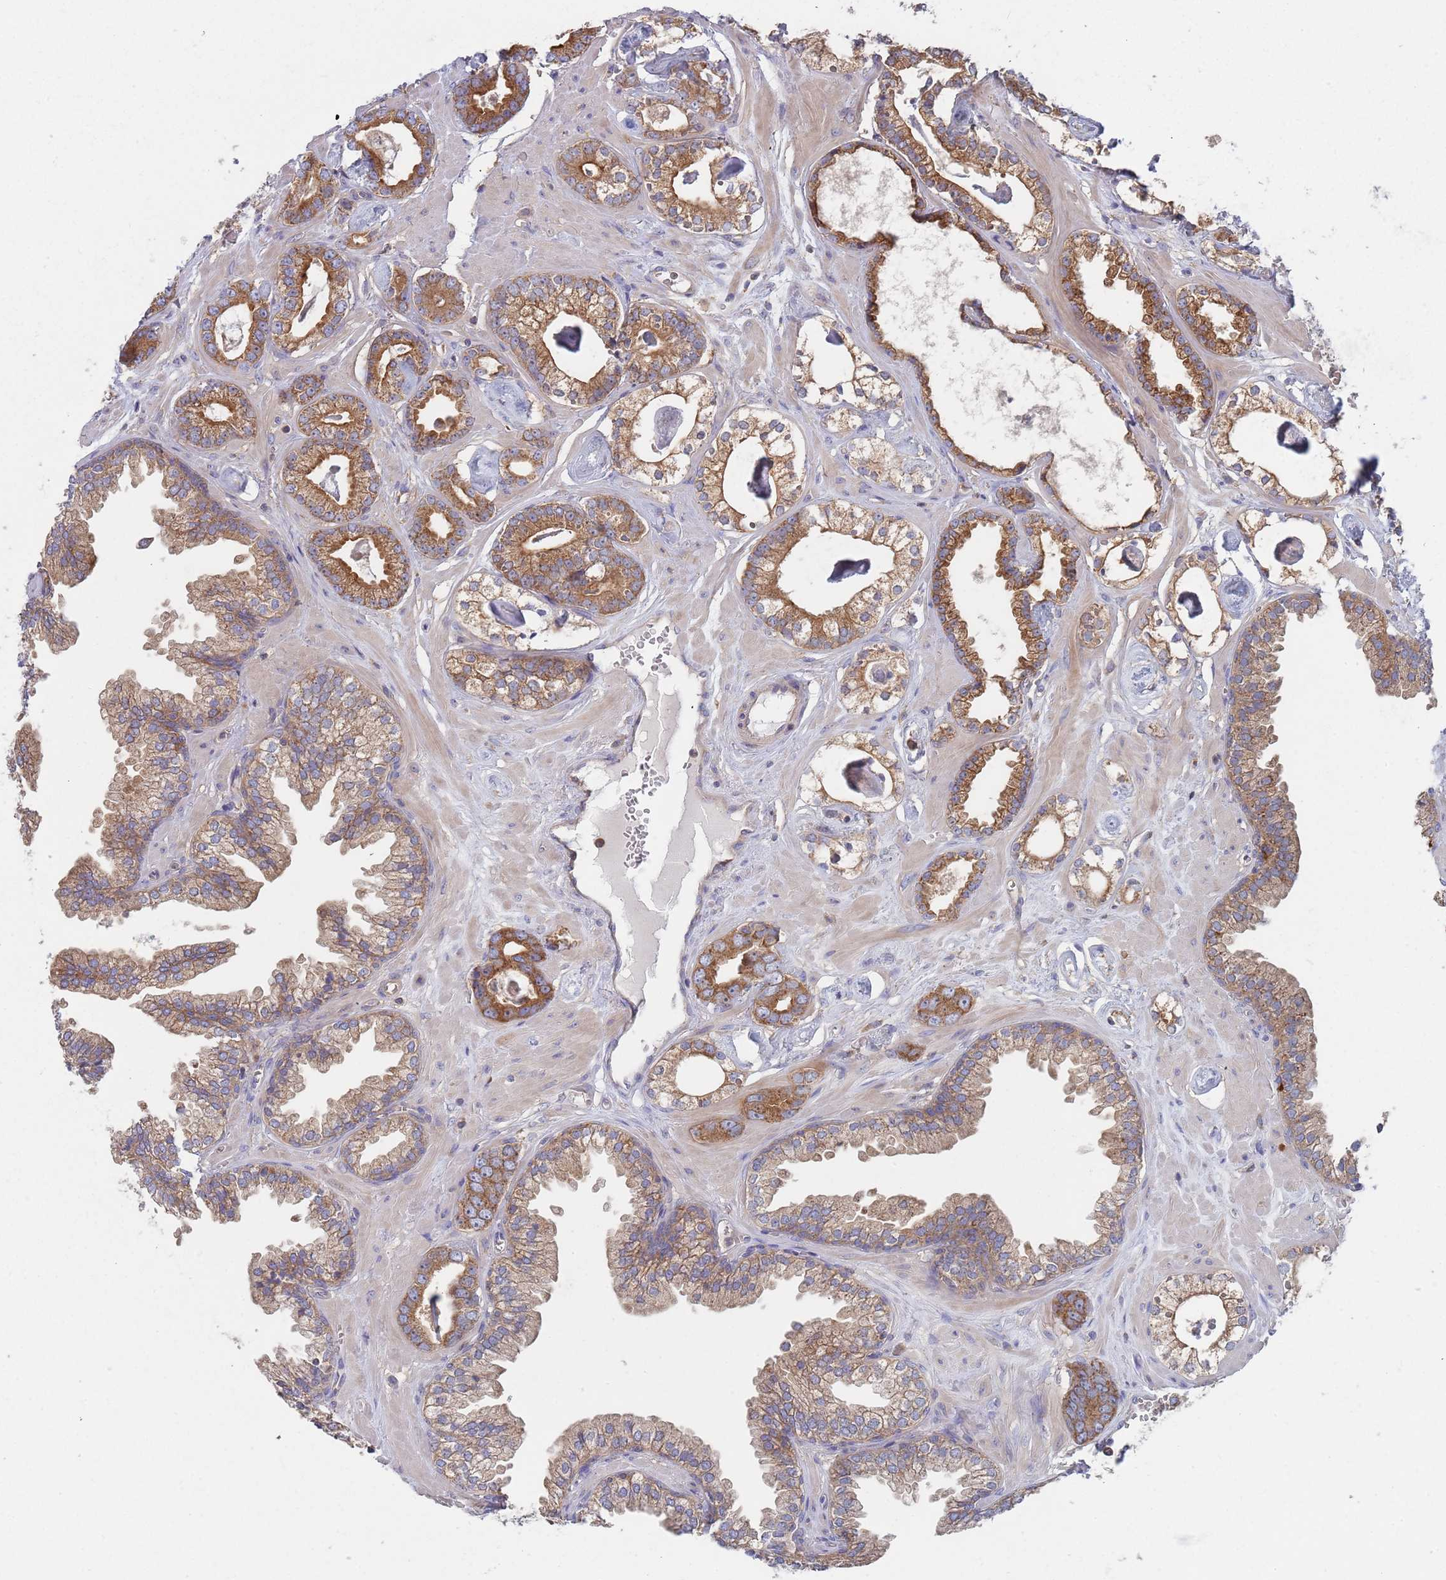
{"staining": {"intensity": "strong", "quantity": ">75%", "location": "cytoplasmic/membranous"}, "tissue": "prostate cancer", "cell_type": "Tumor cells", "image_type": "cancer", "snomed": [{"axis": "morphology", "description": "Adenocarcinoma, Low grade"}, {"axis": "topography", "description": "Prostate"}], "caption": "High-power microscopy captured an immunohistochemistry (IHC) image of prostate cancer (low-grade adenocarcinoma), revealing strong cytoplasmic/membranous staining in approximately >75% of tumor cells.", "gene": "GDI2", "patient": {"sex": "male", "age": 60}}